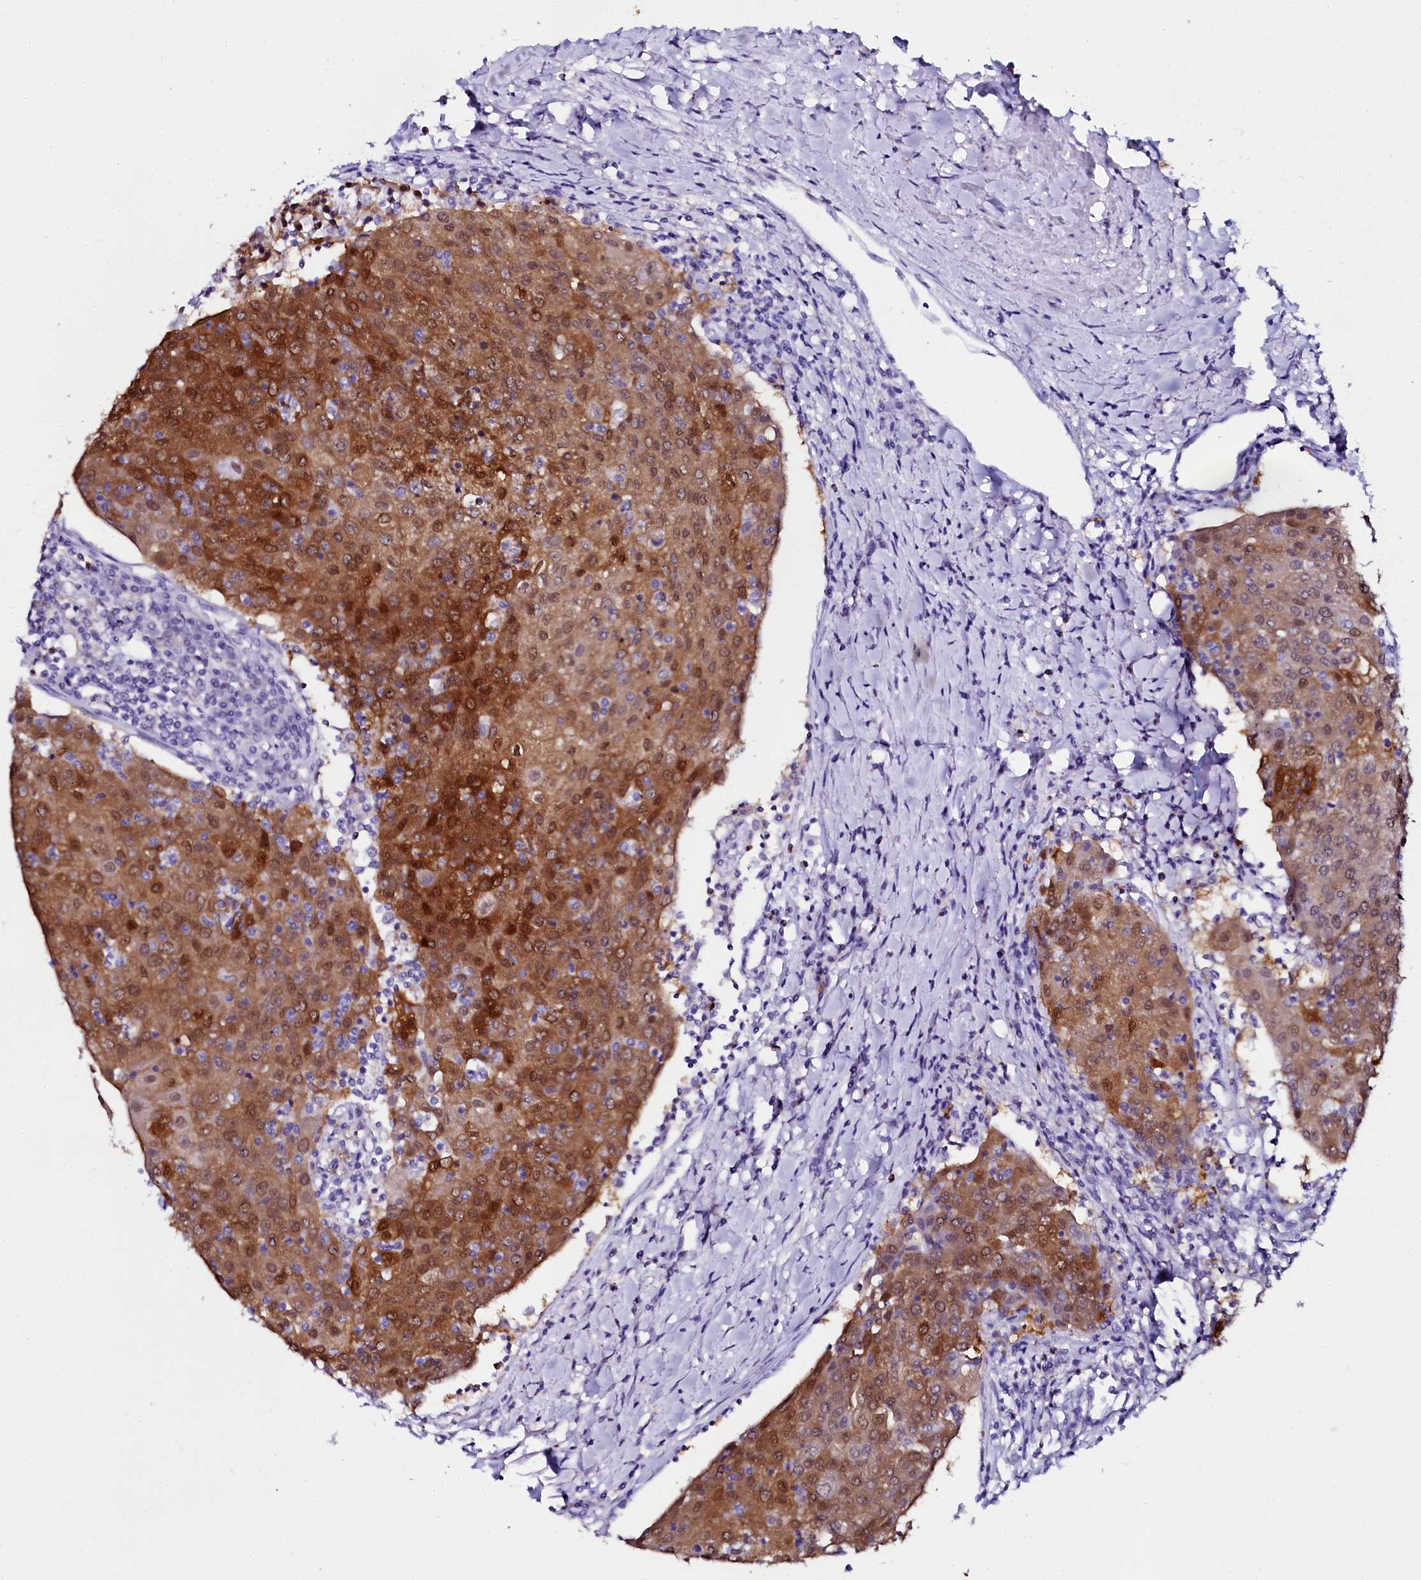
{"staining": {"intensity": "strong", "quantity": ">75%", "location": "cytoplasmic/membranous,nuclear"}, "tissue": "urothelial cancer", "cell_type": "Tumor cells", "image_type": "cancer", "snomed": [{"axis": "morphology", "description": "Urothelial carcinoma, High grade"}, {"axis": "topography", "description": "Urinary bladder"}], "caption": "Immunohistochemical staining of urothelial cancer shows strong cytoplasmic/membranous and nuclear protein positivity in approximately >75% of tumor cells.", "gene": "SORD", "patient": {"sex": "female", "age": 85}}